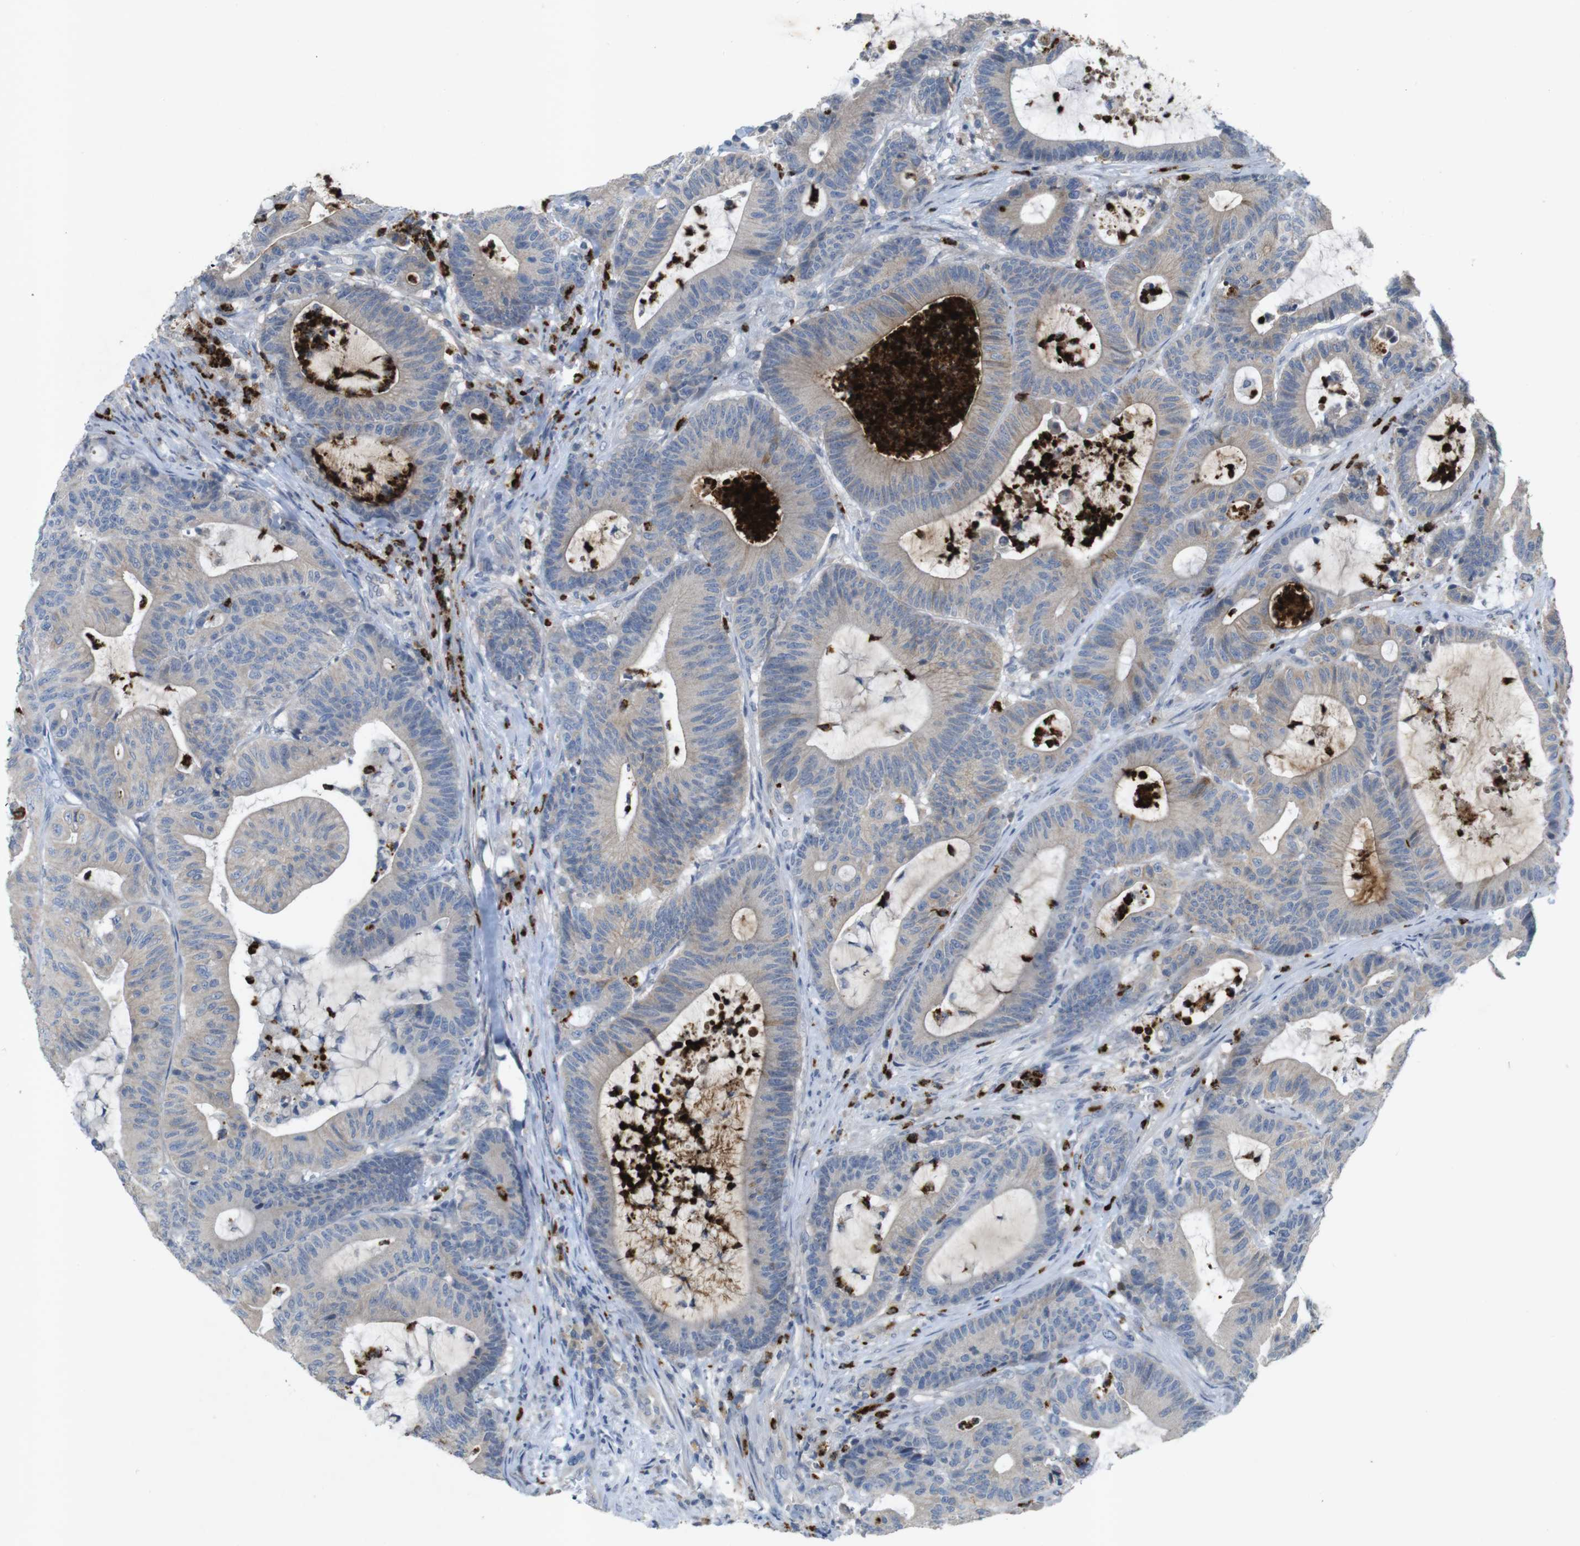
{"staining": {"intensity": "negative", "quantity": "none", "location": "none"}, "tissue": "colorectal cancer", "cell_type": "Tumor cells", "image_type": "cancer", "snomed": [{"axis": "morphology", "description": "Adenocarcinoma, NOS"}, {"axis": "topography", "description": "Colon"}], "caption": "A micrograph of human colorectal cancer is negative for staining in tumor cells.", "gene": "TSPAN14", "patient": {"sex": "female", "age": 84}}